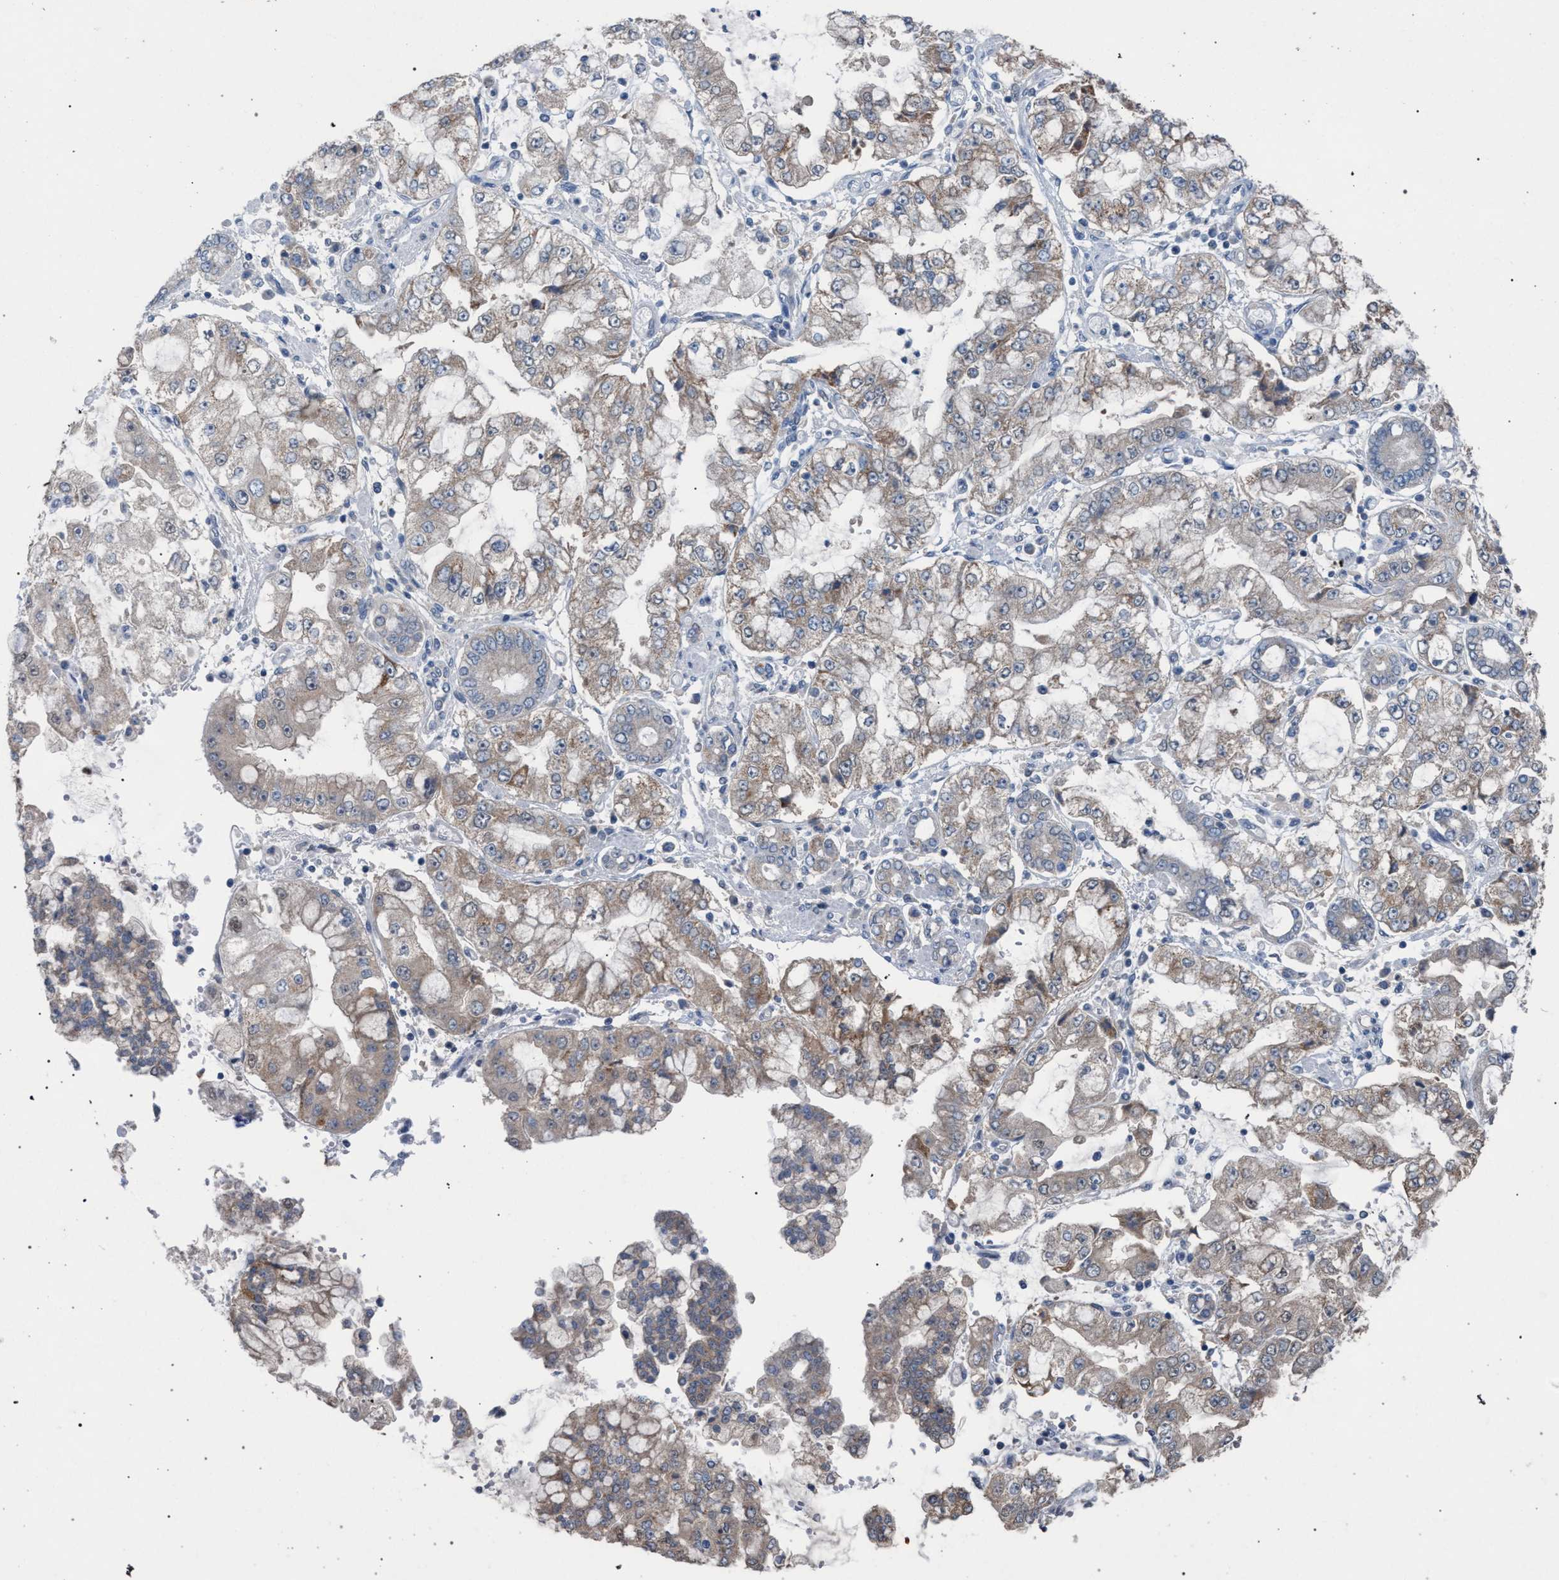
{"staining": {"intensity": "moderate", "quantity": ">75%", "location": "cytoplasmic/membranous"}, "tissue": "stomach cancer", "cell_type": "Tumor cells", "image_type": "cancer", "snomed": [{"axis": "morphology", "description": "Adenocarcinoma, NOS"}, {"axis": "topography", "description": "Stomach"}], "caption": "Moderate cytoplasmic/membranous expression for a protein is appreciated in about >75% of tumor cells of adenocarcinoma (stomach) using IHC.", "gene": "TECPR1", "patient": {"sex": "male", "age": 76}}